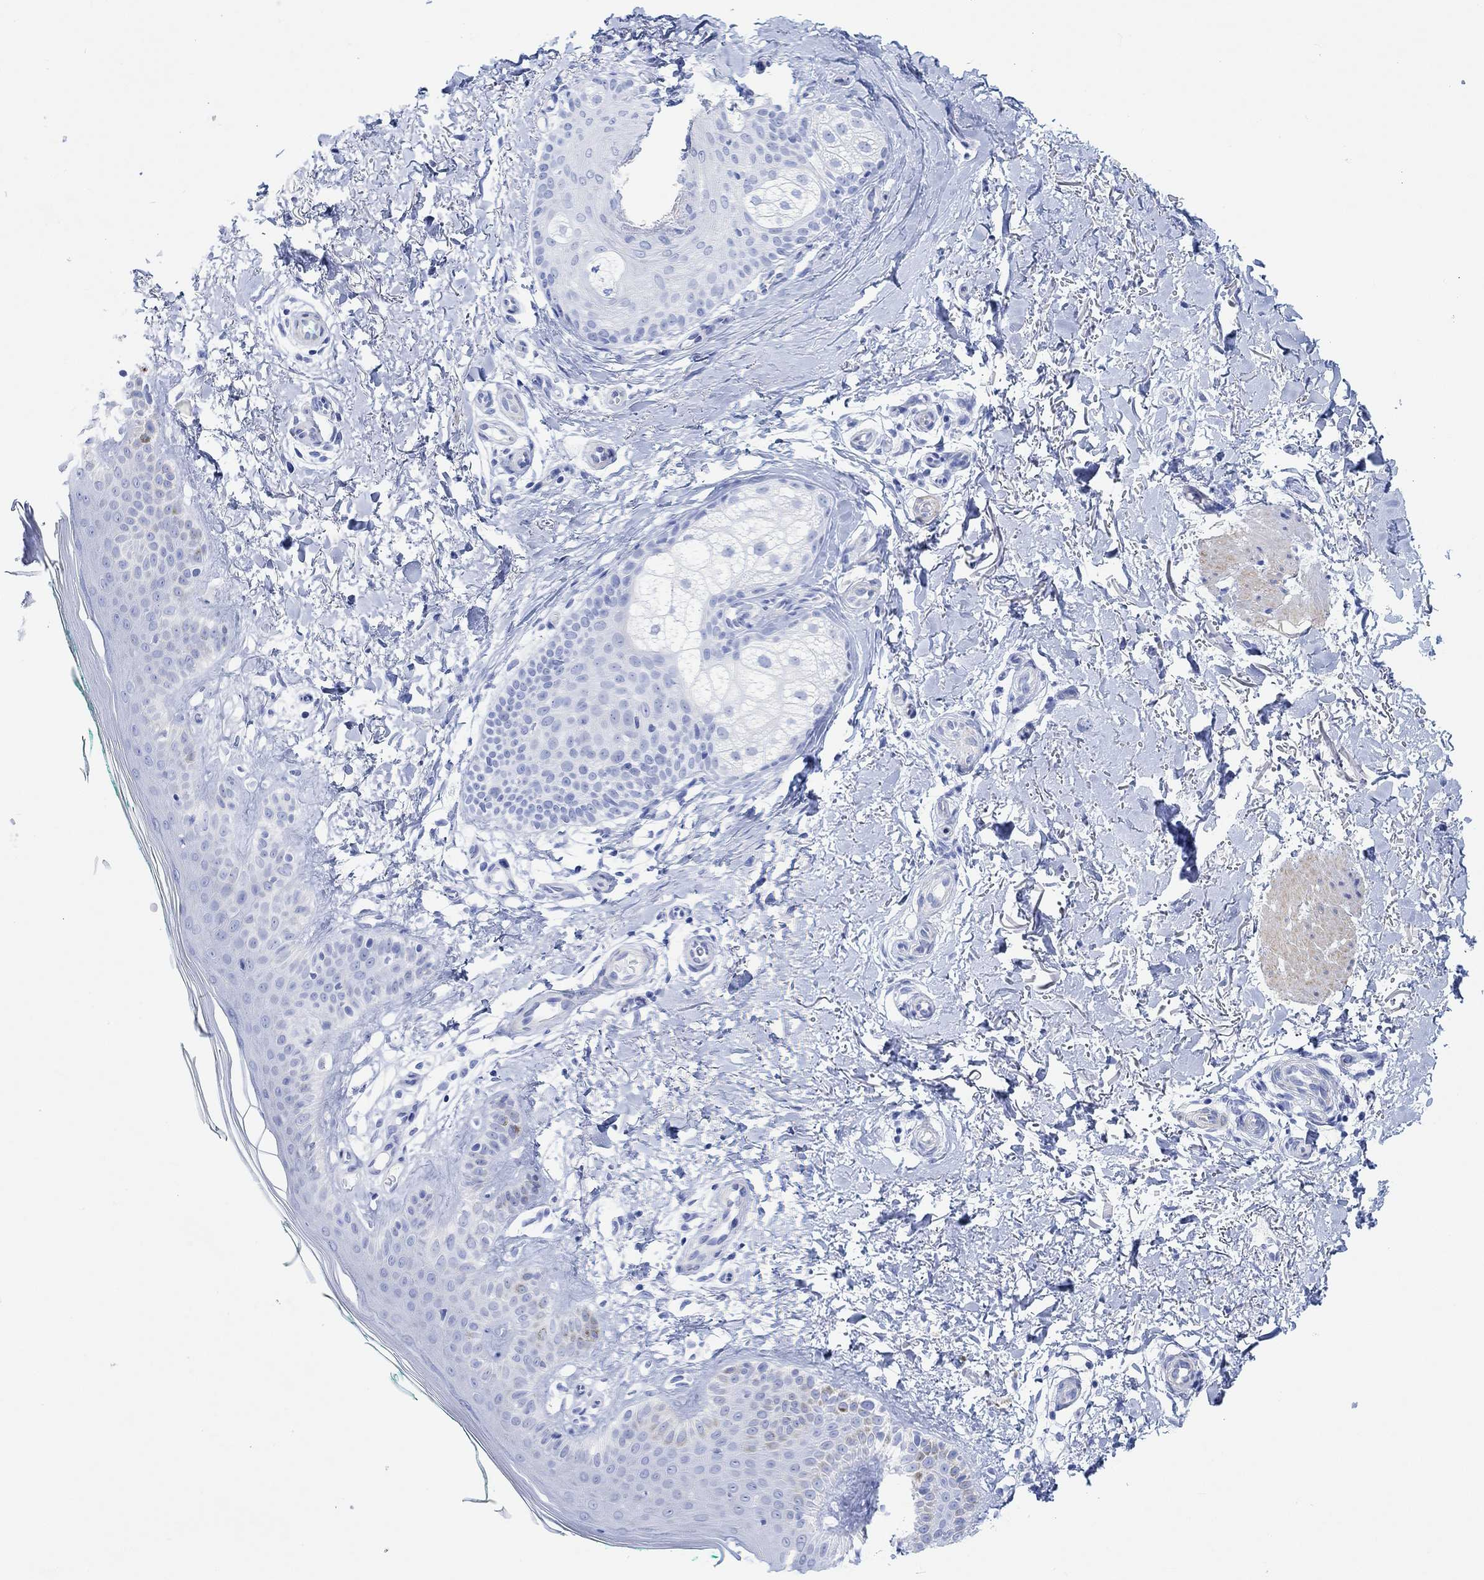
{"staining": {"intensity": "negative", "quantity": "none", "location": "none"}, "tissue": "skin", "cell_type": "Fibroblasts", "image_type": "normal", "snomed": [{"axis": "morphology", "description": "Normal tissue, NOS"}, {"axis": "morphology", "description": "Inflammation, NOS"}, {"axis": "morphology", "description": "Fibrosis, NOS"}, {"axis": "topography", "description": "Skin"}], "caption": "Immunohistochemical staining of normal human skin exhibits no significant expression in fibroblasts.", "gene": "ANKRD33", "patient": {"sex": "male", "age": 71}}